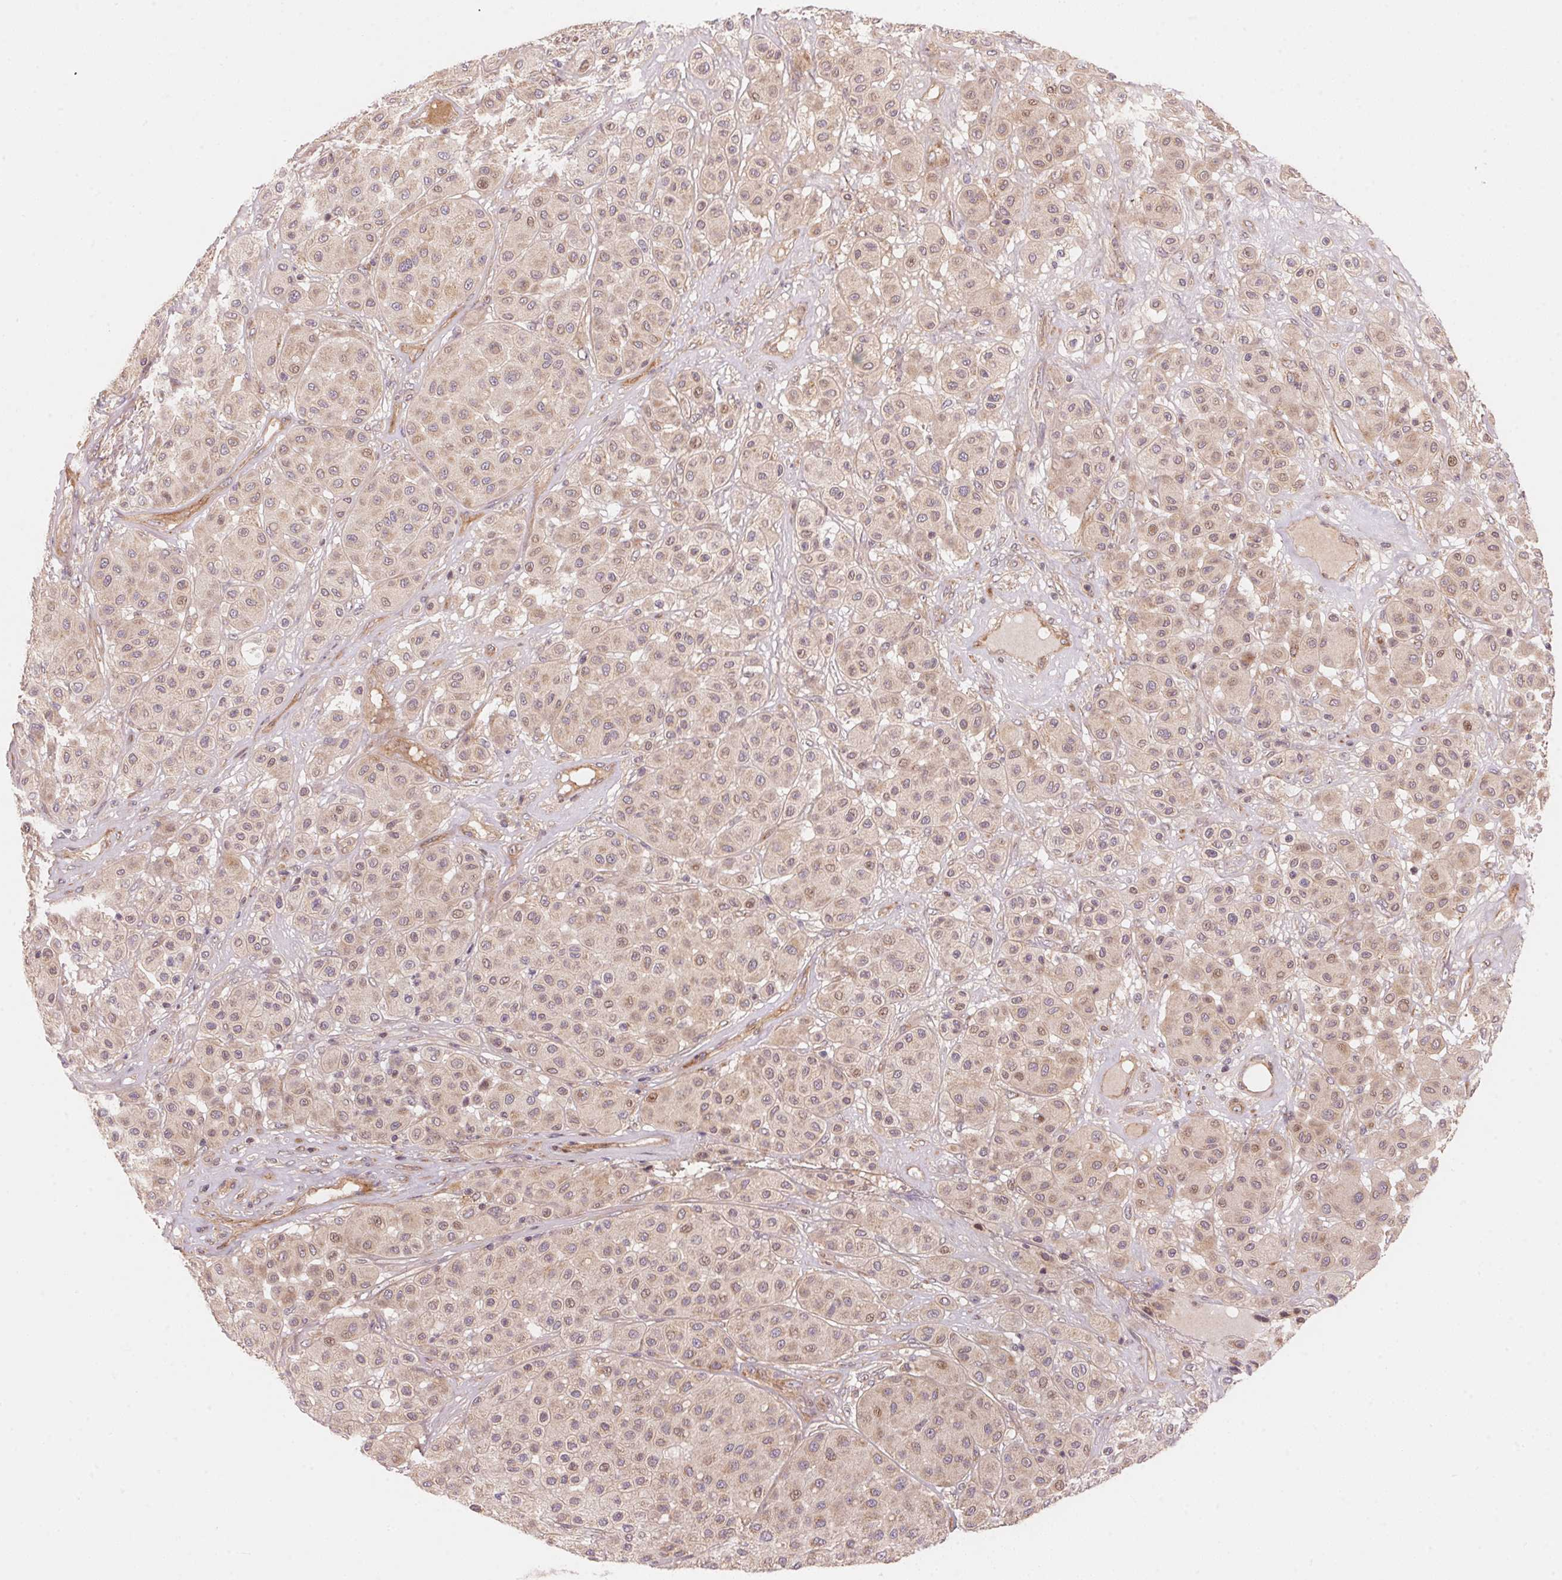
{"staining": {"intensity": "weak", "quantity": ">75%", "location": "cytoplasmic/membranous,nuclear"}, "tissue": "melanoma", "cell_type": "Tumor cells", "image_type": "cancer", "snomed": [{"axis": "morphology", "description": "Malignant melanoma, Metastatic site"}, {"axis": "topography", "description": "Smooth muscle"}], "caption": "The immunohistochemical stain shows weak cytoplasmic/membranous and nuclear positivity in tumor cells of malignant melanoma (metastatic site) tissue. The protein of interest is shown in brown color, while the nuclei are stained blue.", "gene": "TNIP2", "patient": {"sex": "male", "age": 41}}